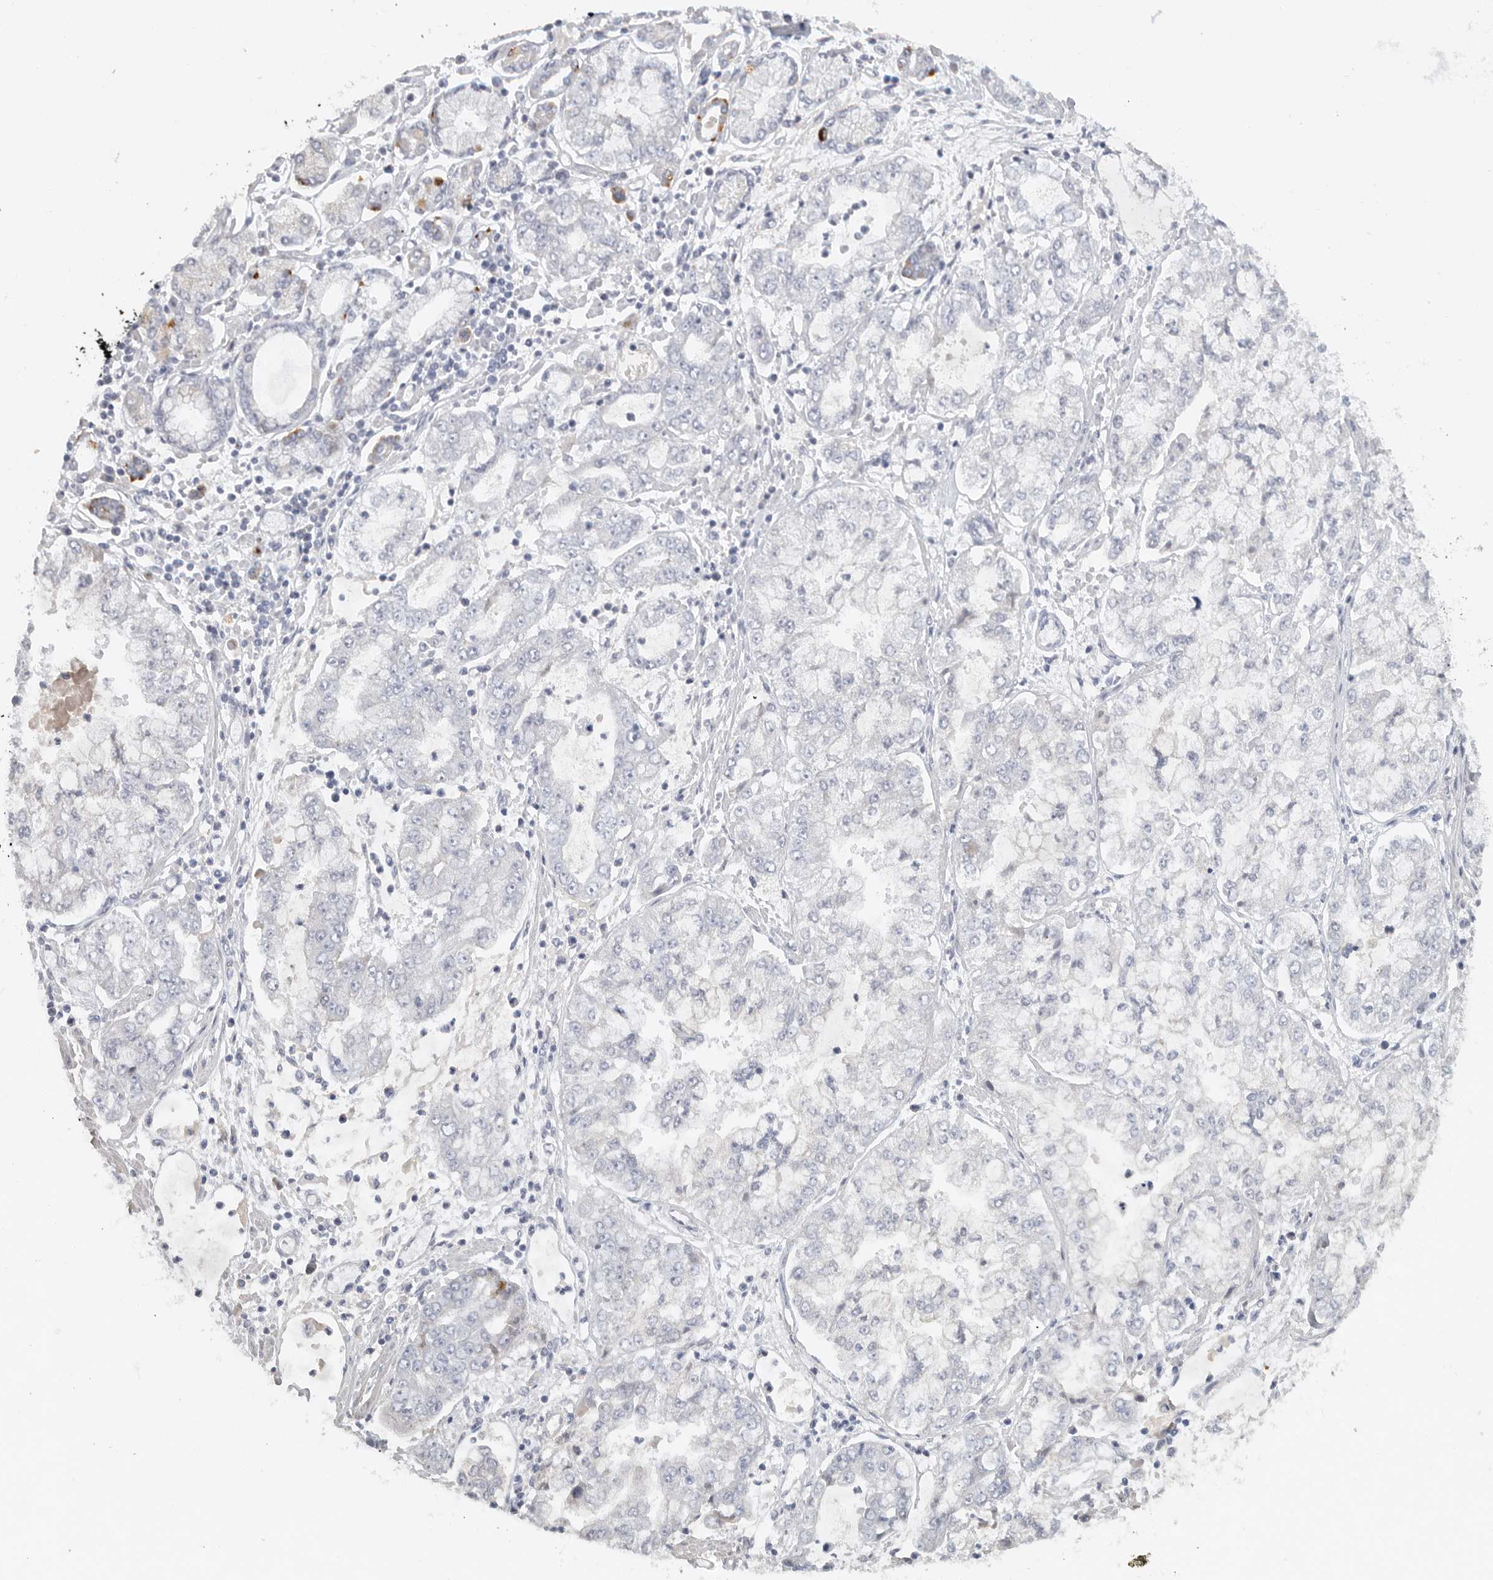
{"staining": {"intensity": "negative", "quantity": "none", "location": "none"}, "tissue": "stomach cancer", "cell_type": "Tumor cells", "image_type": "cancer", "snomed": [{"axis": "morphology", "description": "Adenocarcinoma, NOS"}, {"axis": "topography", "description": "Stomach"}], "caption": "This is an IHC photomicrograph of human stomach adenocarcinoma. There is no expression in tumor cells.", "gene": "PAM", "patient": {"sex": "male", "age": 76}}